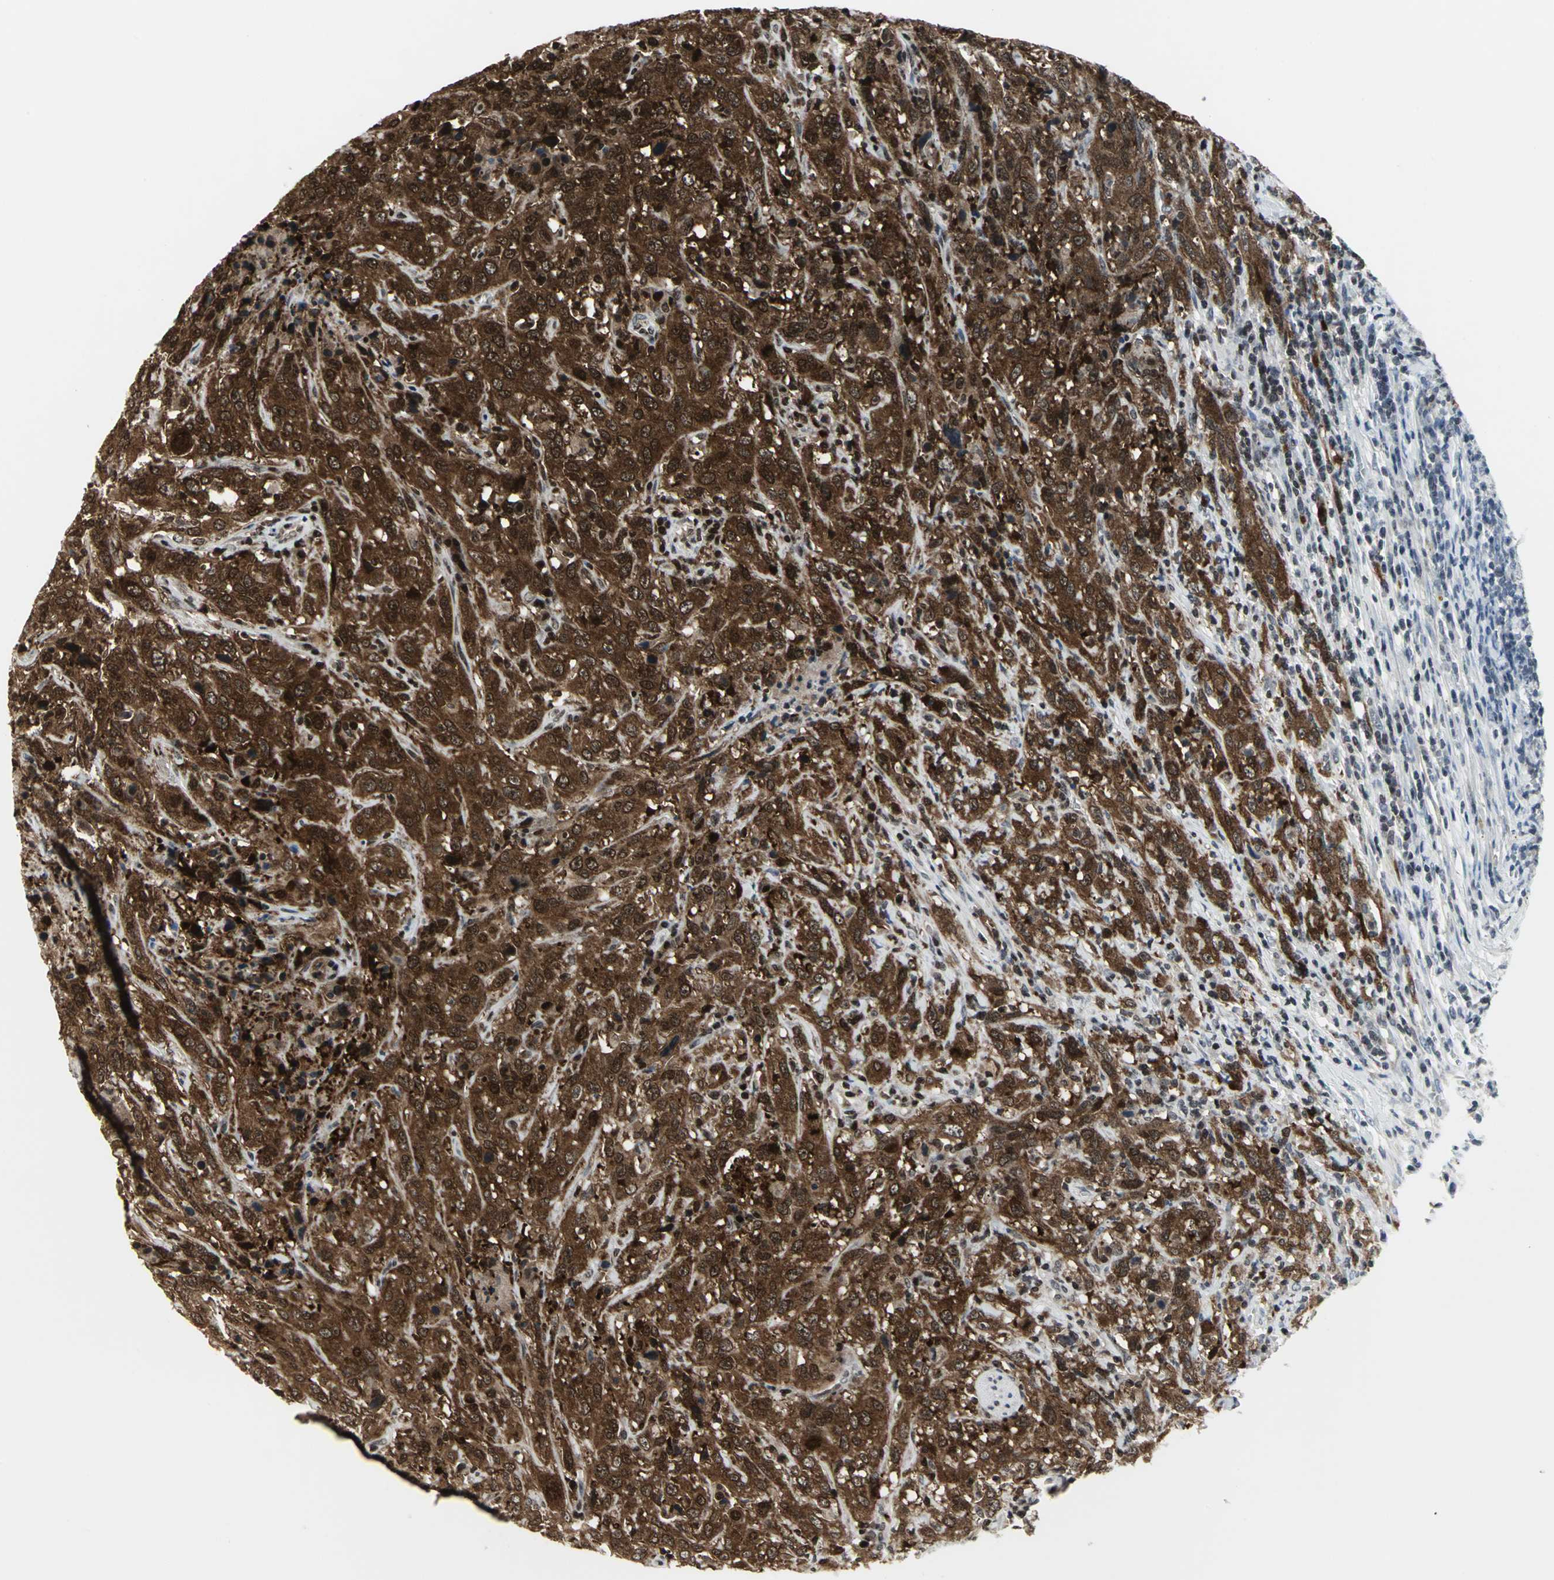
{"staining": {"intensity": "strong", "quantity": ">75%", "location": "cytoplasmic/membranous,nuclear"}, "tissue": "urothelial cancer", "cell_type": "Tumor cells", "image_type": "cancer", "snomed": [{"axis": "morphology", "description": "Urothelial carcinoma, High grade"}, {"axis": "topography", "description": "Urinary bladder"}], "caption": "Brown immunohistochemical staining in high-grade urothelial carcinoma demonstrates strong cytoplasmic/membranous and nuclear staining in about >75% of tumor cells. (brown staining indicates protein expression, while blue staining denotes nuclei).", "gene": "SFN", "patient": {"sex": "male", "age": 61}}